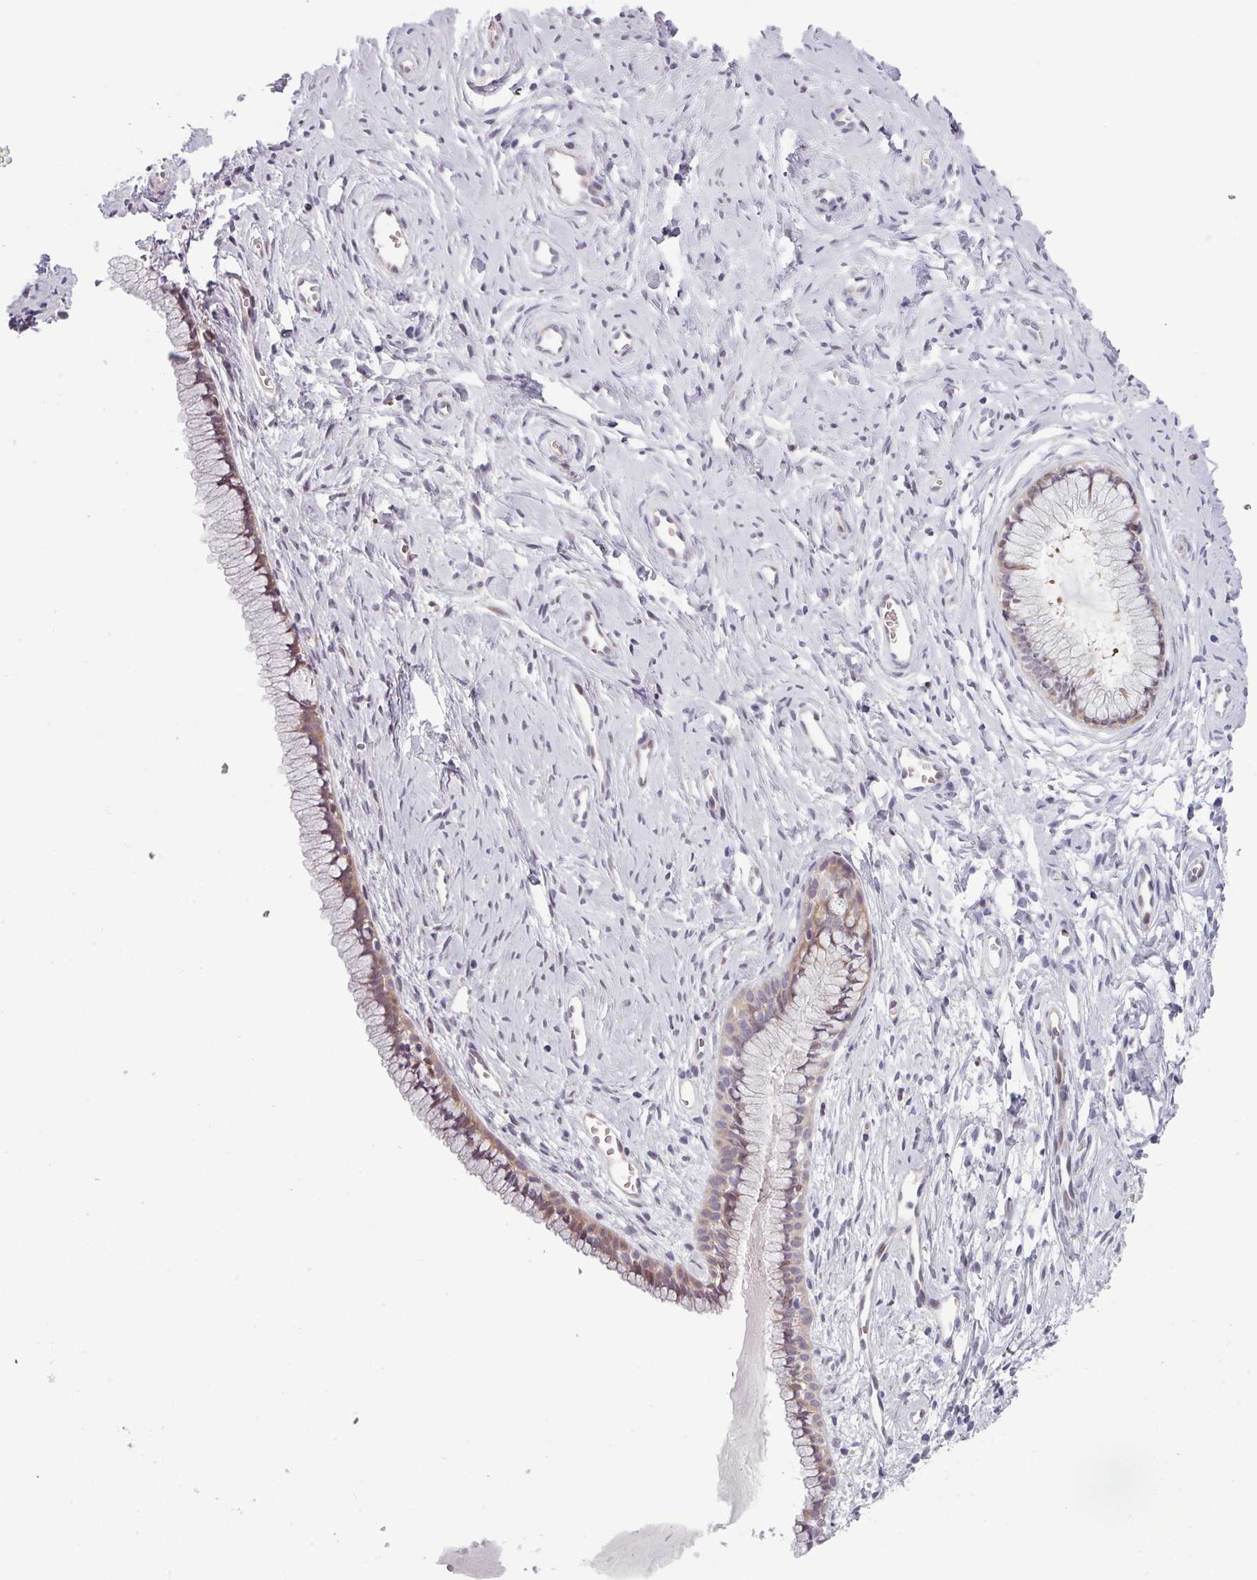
{"staining": {"intensity": "moderate", "quantity": ">75%", "location": "cytoplasmic/membranous"}, "tissue": "cervix", "cell_type": "Glandular cells", "image_type": "normal", "snomed": [{"axis": "morphology", "description": "Normal tissue, NOS"}, {"axis": "topography", "description": "Cervix"}], "caption": "IHC (DAB) staining of normal human cervix exhibits moderate cytoplasmic/membranous protein expression in about >75% of glandular cells.", "gene": "PRAMEF12", "patient": {"sex": "female", "age": 40}}